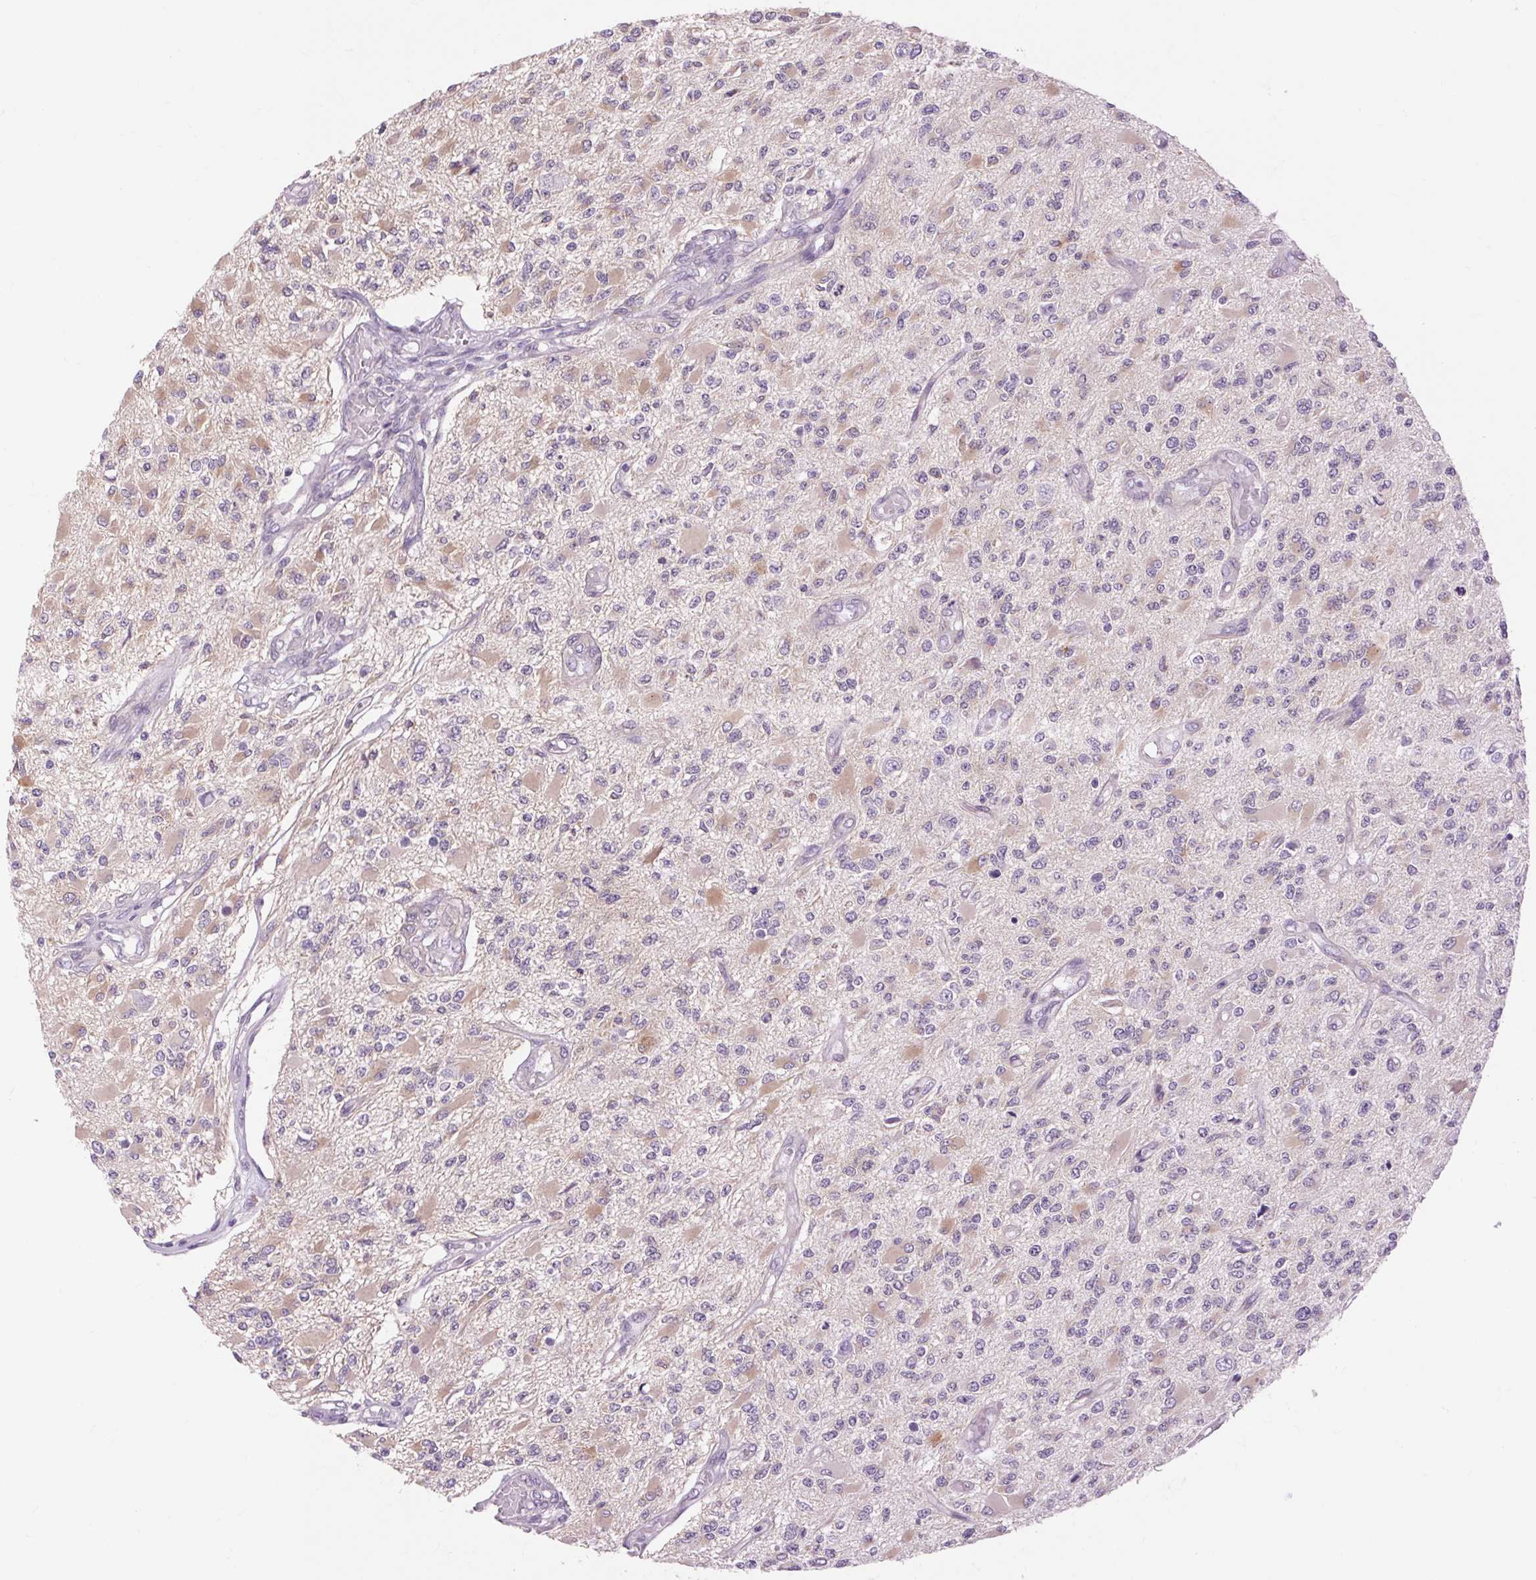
{"staining": {"intensity": "weak", "quantity": "<25%", "location": "cytoplasmic/membranous"}, "tissue": "glioma", "cell_type": "Tumor cells", "image_type": "cancer", "snomed": [{"axis": "morphology", "description": "Glioma, malignant, High grade"}, {"axis": "topography", "description": "Brain"}], "caption": "Immunohistochemistry (IHC) histopathology image of neoplastic tissue: malignant glioma (high-grade) stained with DAB (3,3'-diaminobenzidine) exhibits no significant protein expression in tumor cells. The staining is performed using DAB brown chromogen with nuclei counter-stained in using hematoxylin.", "gene": "SOWAHC", "patient": {"sex": "female", "age": 63}}